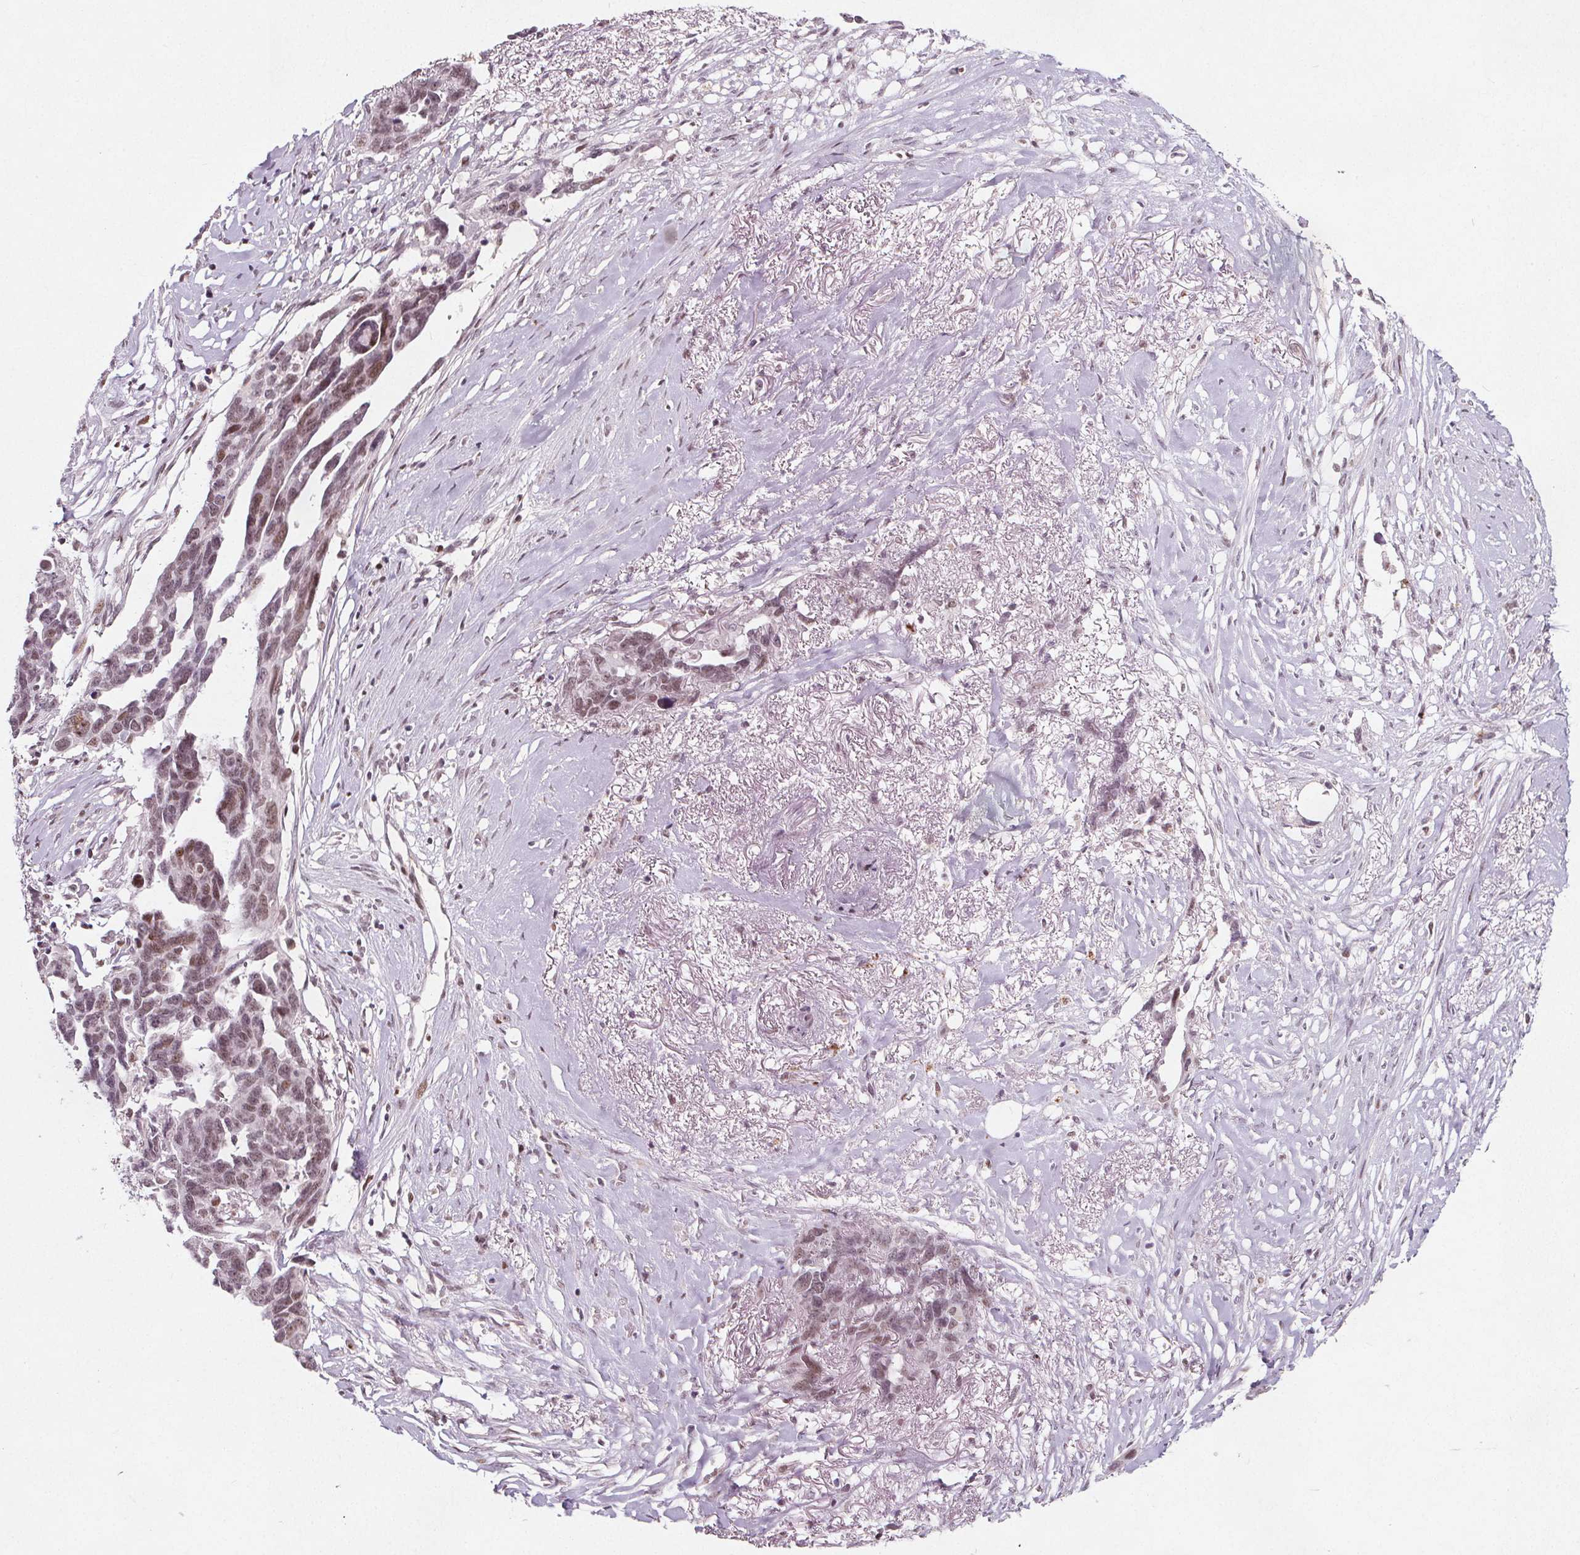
{"staining": {"intensity": "moderate", "quantity": ">75%", "location": "nuclear"}, "tissue": "ovarian cancer", "cell_type": "Tumor cells", "image_type": "cancer", "snomed": [{"axis": "morphology", "description": "Cystadenocarcinoma, serous, NOS"}, {"axis": "topography", "description": "Ovary"}], "caption": "A micrograph of ovarian cancer stained for a protein shows moderate nuclear brown staining in tumor cells. Immunohistochemistry stains the protein in brown and the nuclei are stained blue.", "gene": "TAF6L", "patient": {"sex": "female", "age": 69}}